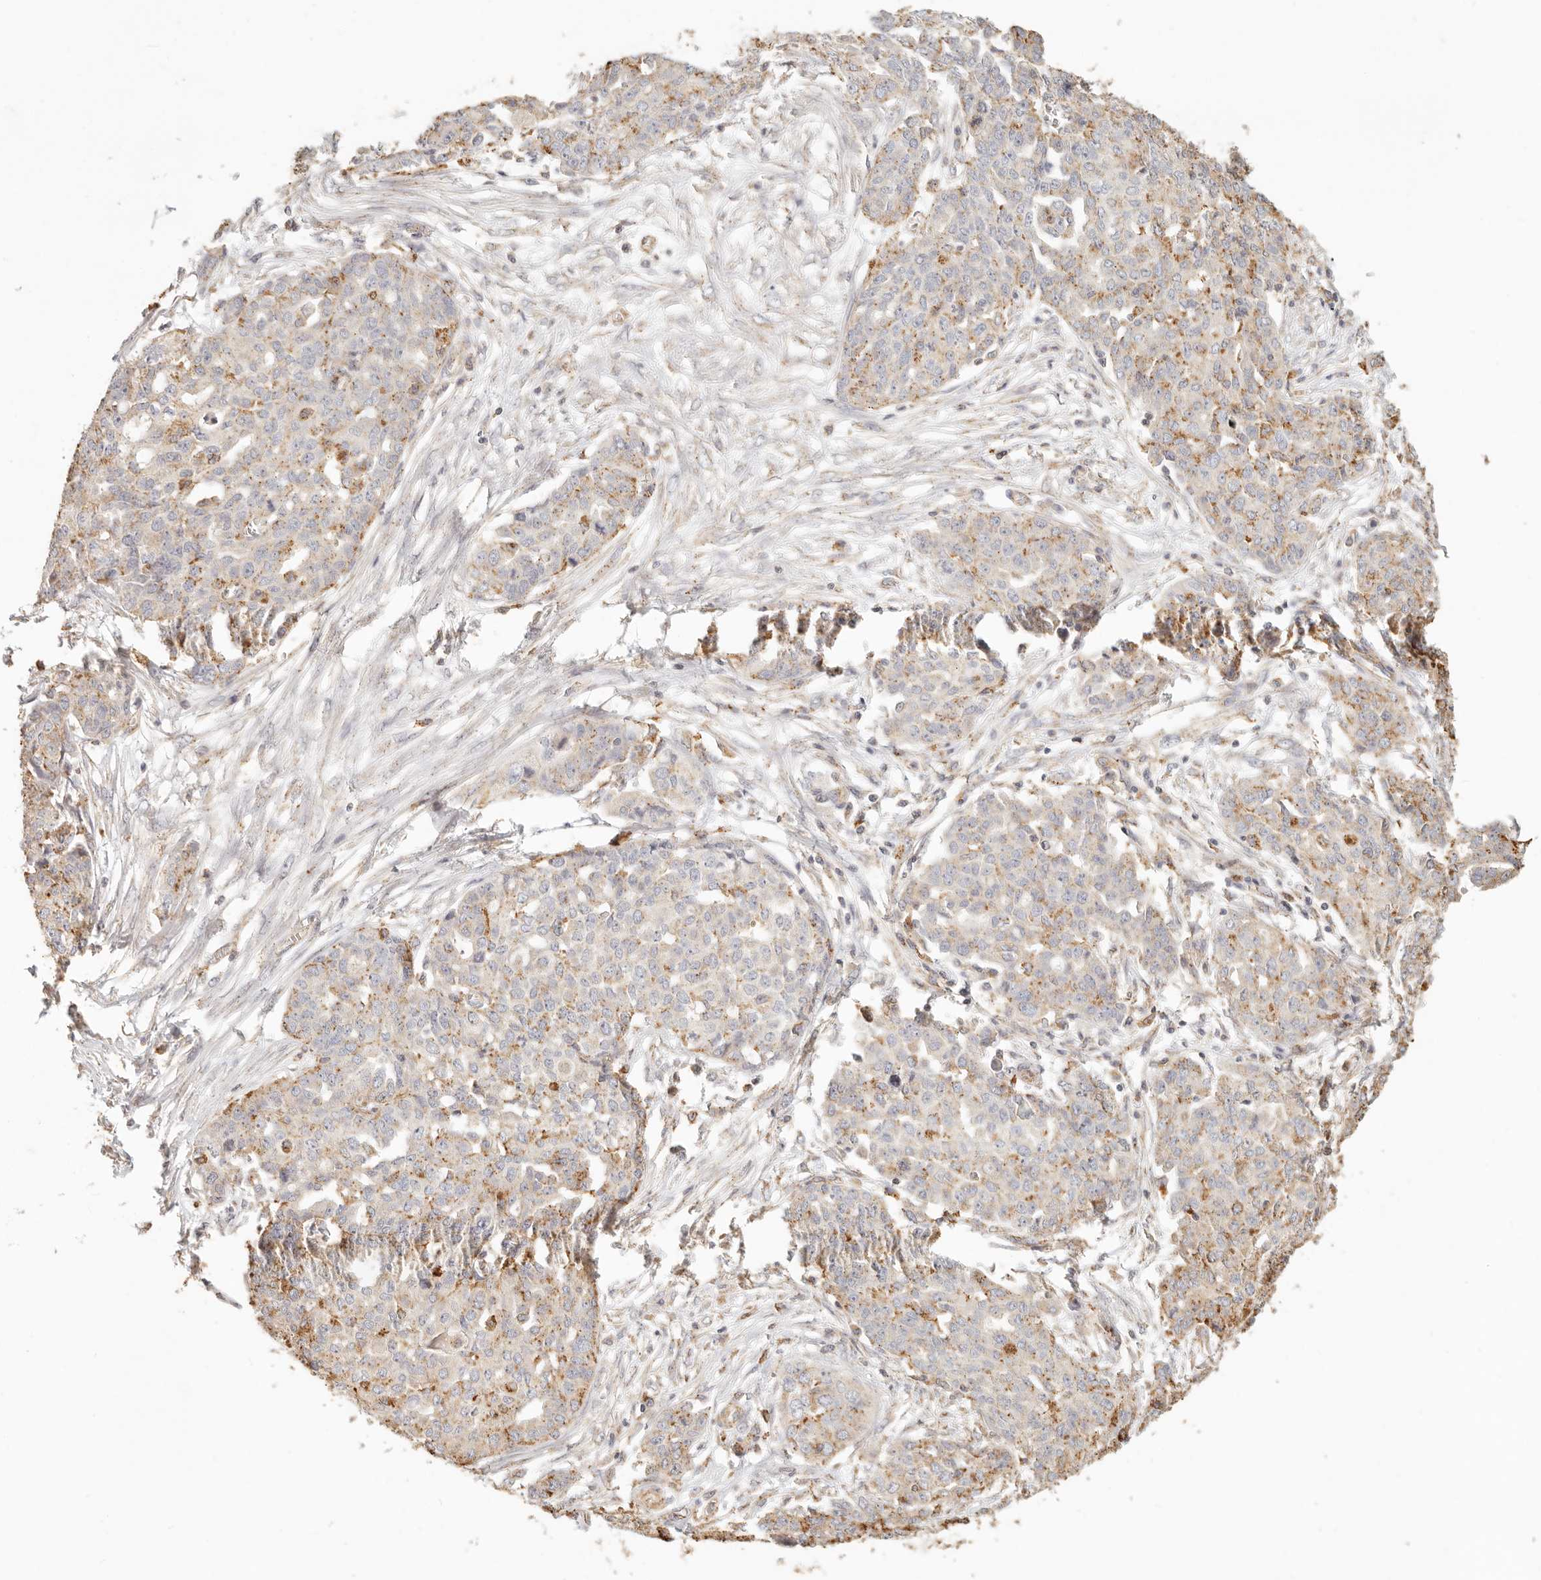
{"staining": {"intensity": "moderate", "quantity": "<25%", "location": "cytoplasmic/membranous"}, "tissue": "ovarian cancer", "cell_type": "Tumor cells", "image_type": "cancer", "snomed": [{"axis": "morphology", "description": "Cystadenocarcinoma, serous, NOS"}, {"axis": "topography", "description": "Soft tissue"}, {"axis": "topography", "description": "Ovary"}], "caption": "Moderate cytoplasmic/membranous expression for a protein is present in approximately <25% of tumor cells of ovarian cancer (serous cystadenocarcinoma) using immunohistochemistry.", "gene": "CNMD", "patient": {"sex": "female", "age": 57}}